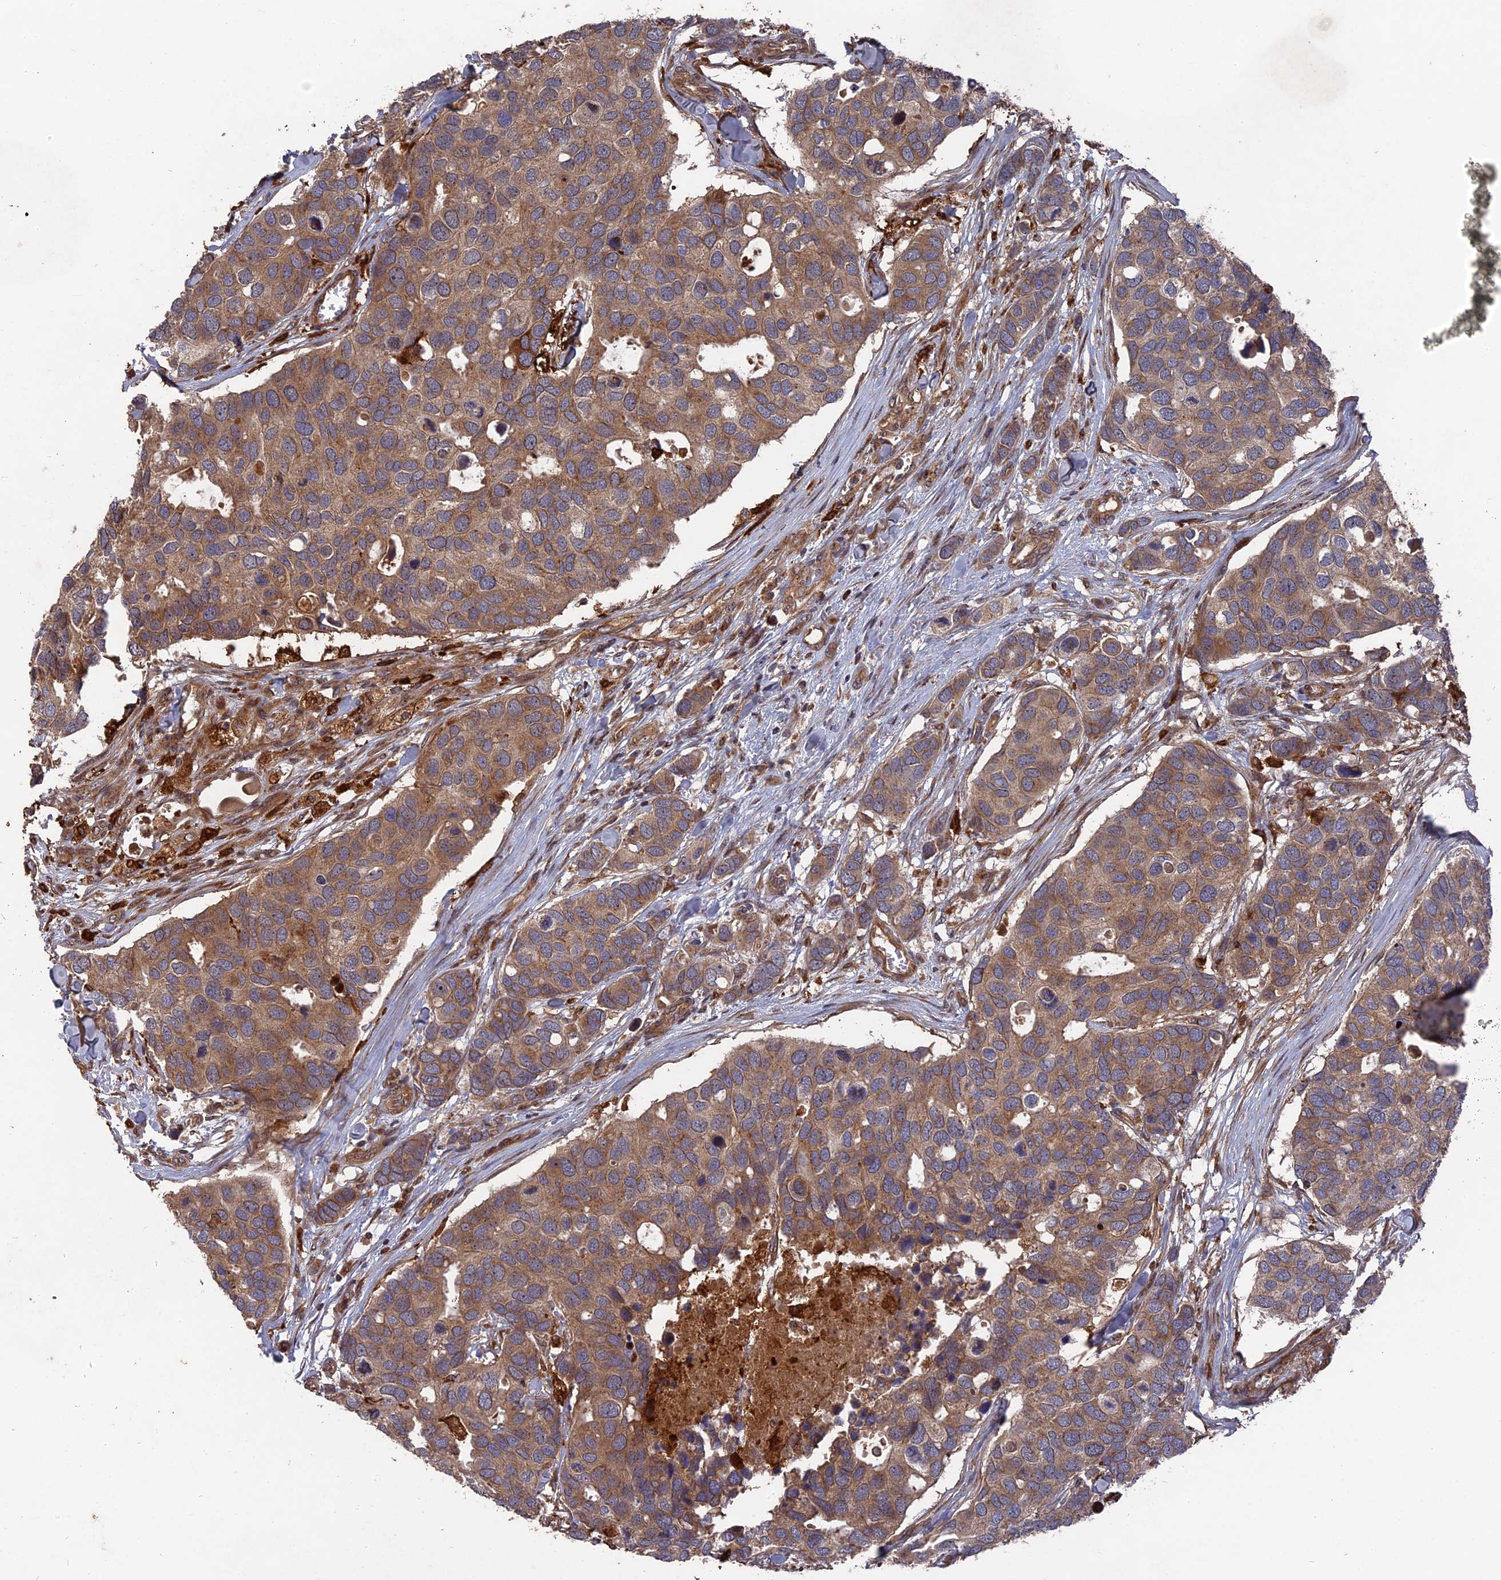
{"staining": {"intensity": "moderate", "quantity": ">75%", "location": "cytoplasmic/membranous"}, "tissue": "breast cancer", "cell_type": "Tumor cells", "image_type": "cancer", "snomed": [{"axis": "morphology", "description": "Duct carcinoma"}, {"axis": "topography", "description": "Breast"}], "caption": "A histopathology image showing moderate cytoplasmic/membranous positivity in about >75% of tumor cells in breast cancer (infiltrating ductal carcinoma), as visualized by brown immunohistochemical staining.", "gene": "DEF8", "patient": {"sex": "female", "age": 83}}